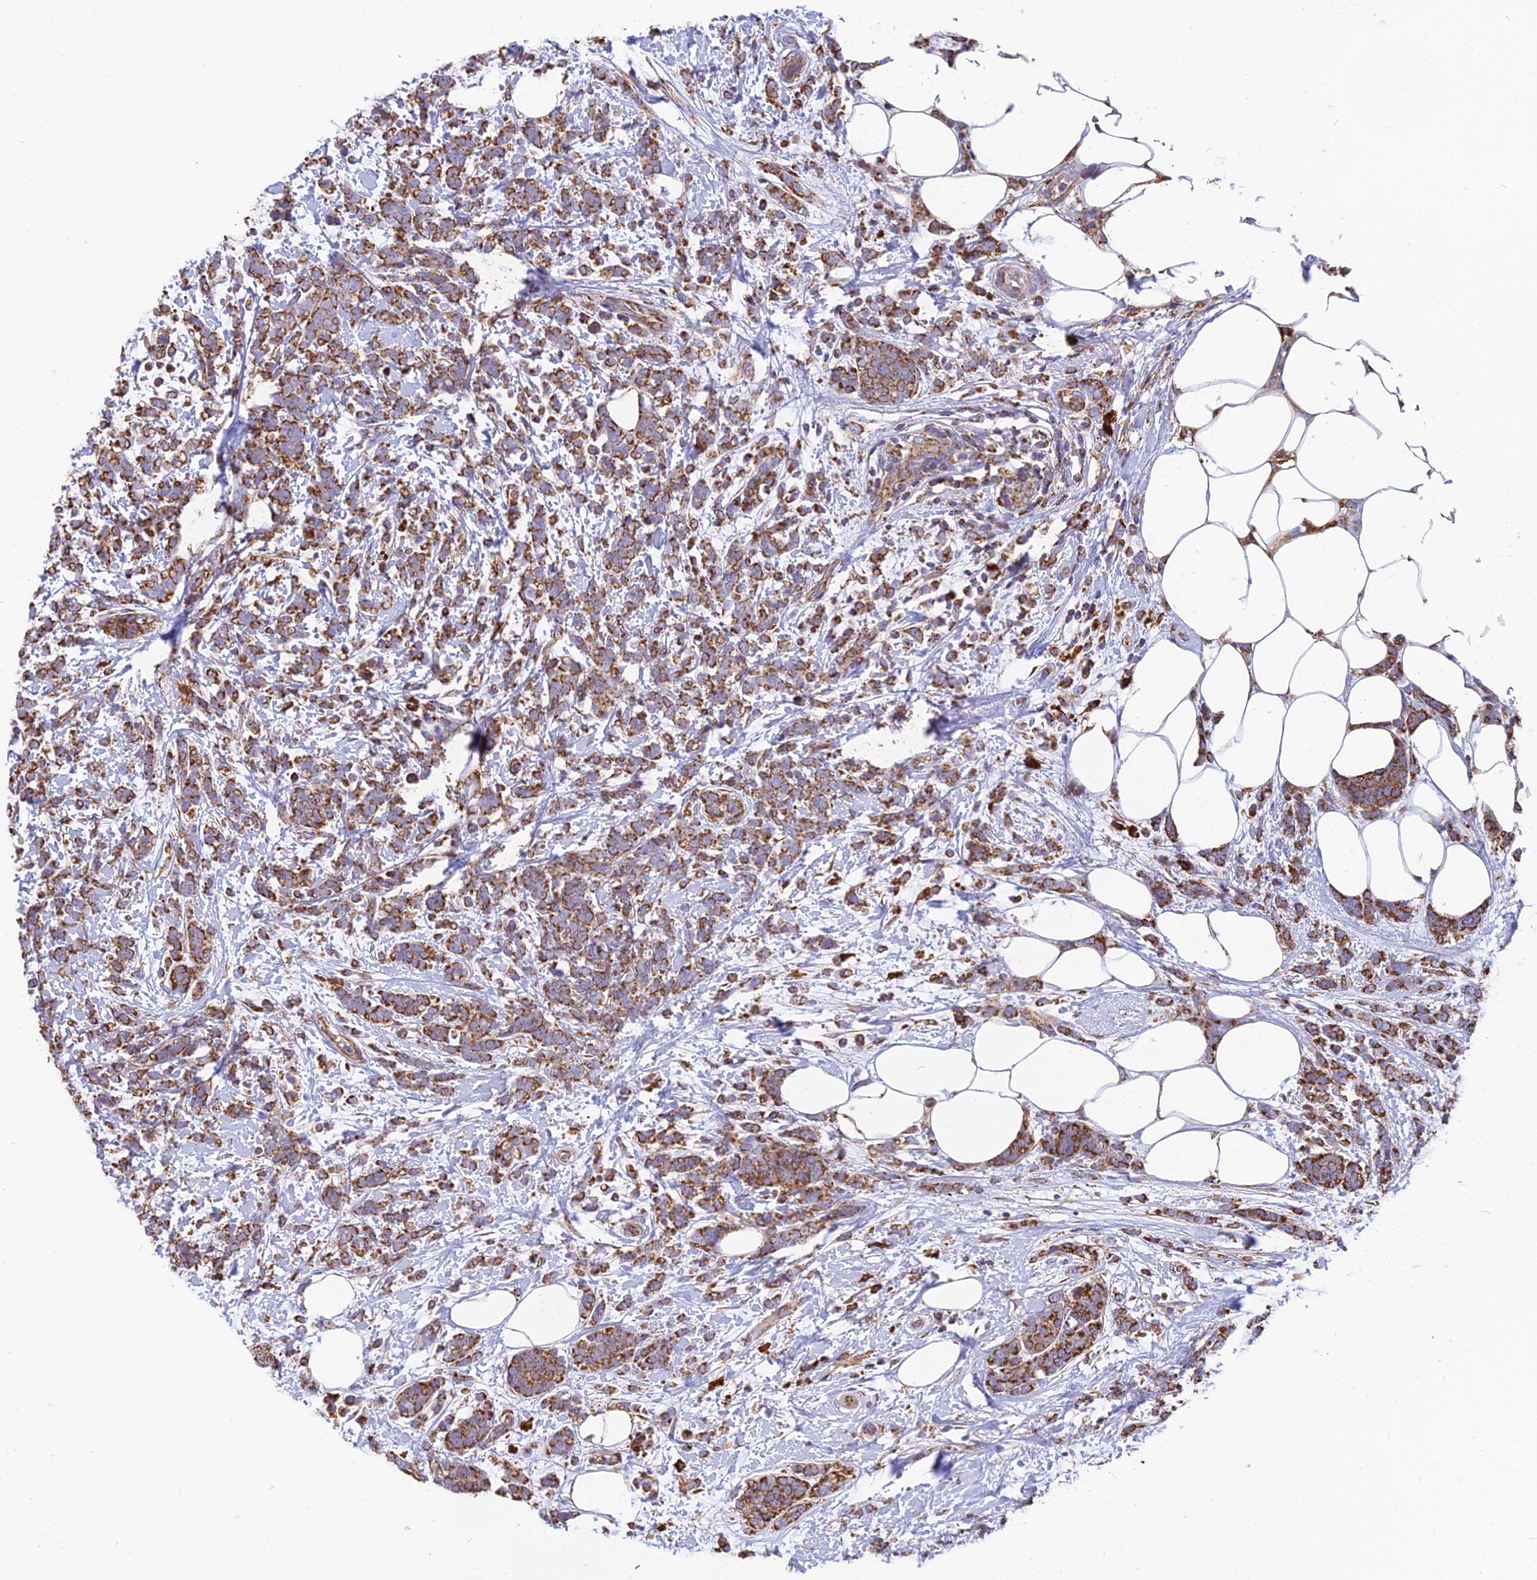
{"staining": {"intensity": "strong", "quantity": ">75%", "location": "cytoplasmic/membranous"}, "tissue": "breast cancer", "cell_type": "Tumor cells", "image_type": "cancer", "snomed": [{"axis": "morphology", "description": "Lobular carcinoma"}, {"axis": "topography", "description": "Breast"}], "caption": "DAB immunohistochemical staining of breast cancer demonstrates strong cytoplasmic/membranous protein expression in about >75% of tumor cells.", "gene": "THUMPD2", "patient": {"sex": "female", "age": 58}}